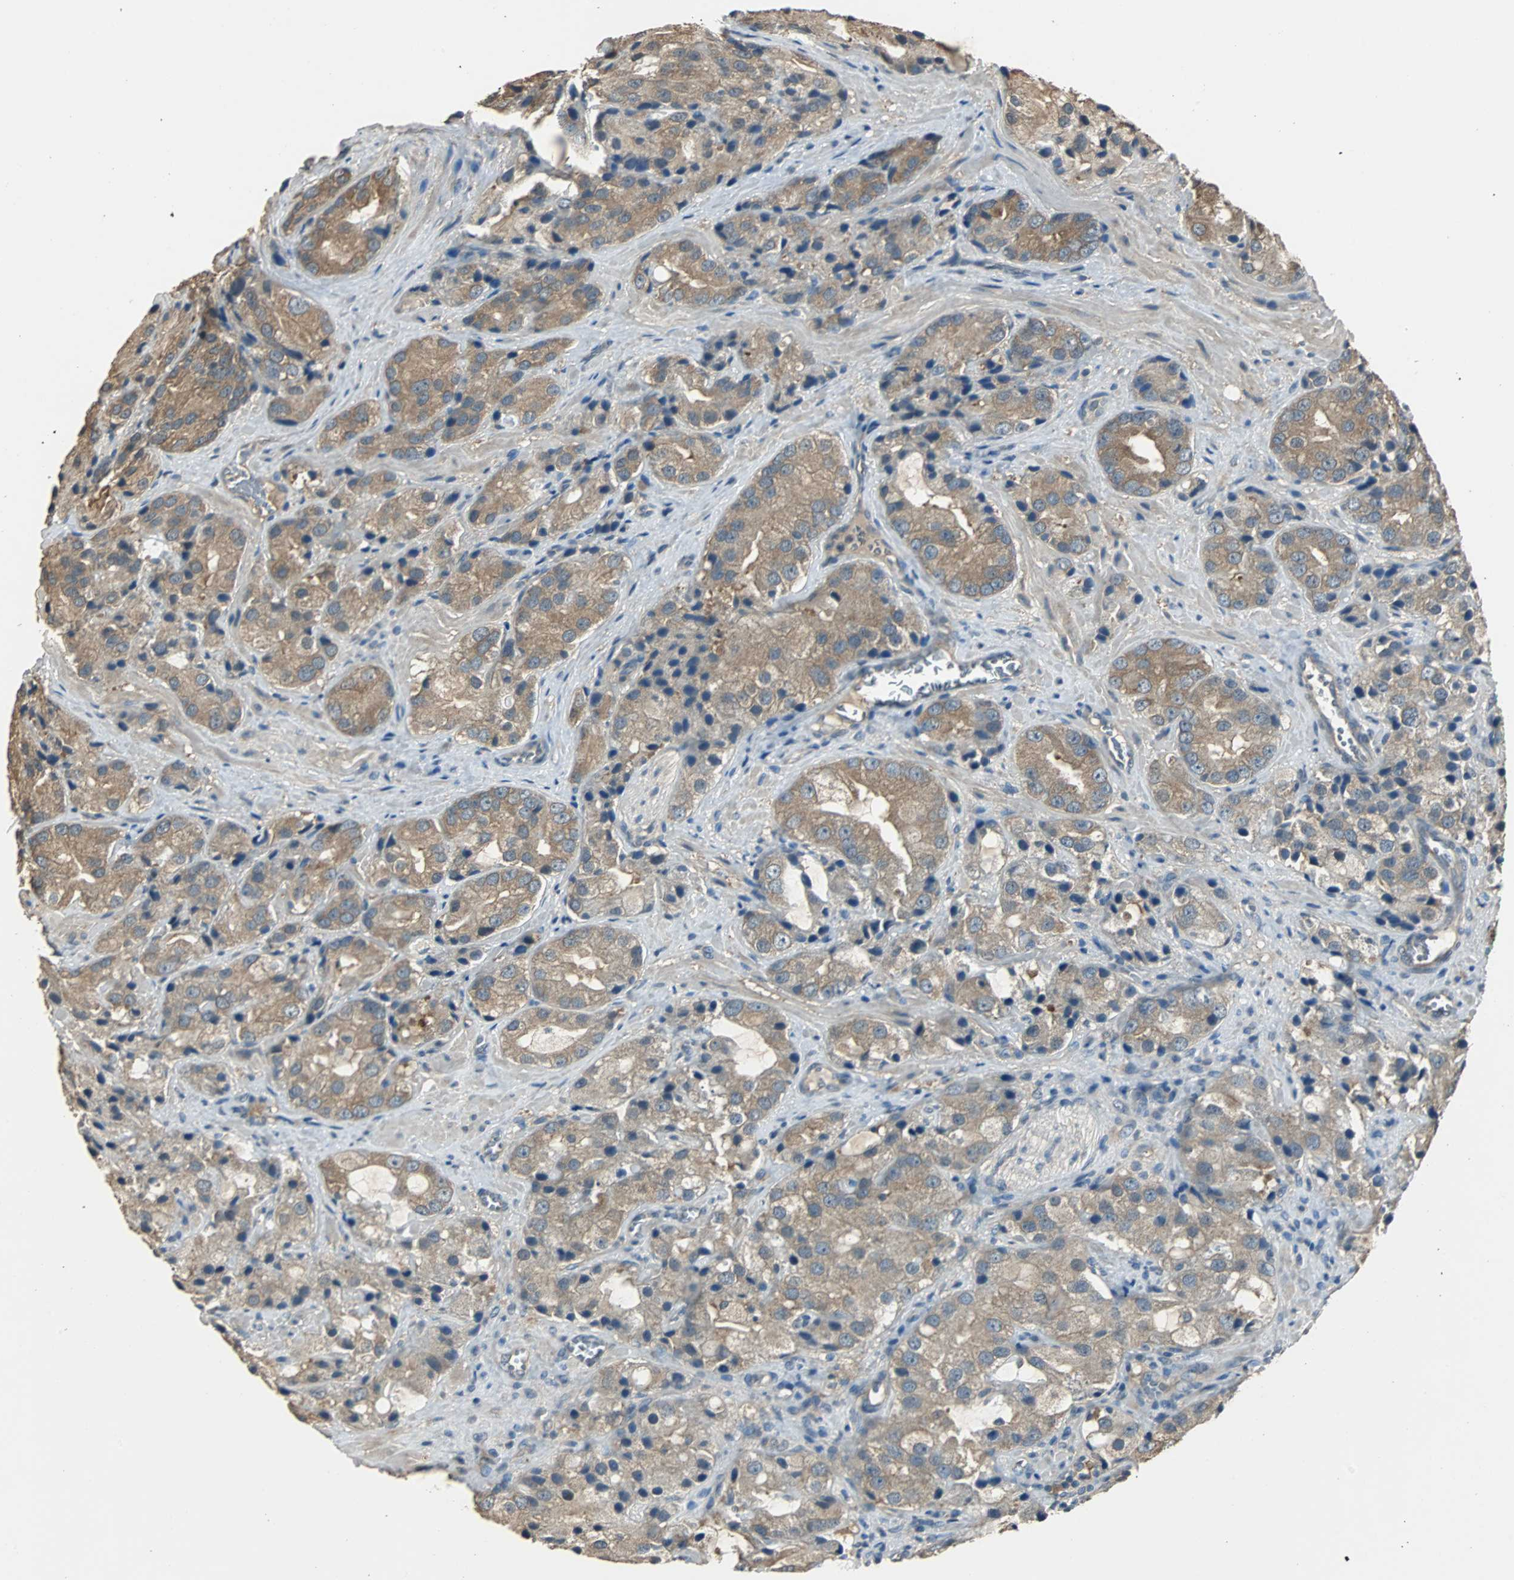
{"staining": {"intensity": "moderate", "quantity": ">75%", "location": "cytoplasmic/membranous"}, "tissue": "prostate cancer", "cell_type": "Tumor cells", "image_type": "cancer", "snomed": [{"axis": "morphology", "description": "Adenocarcinoma, High grade"}, {"axis": "topography", "description": "Prostate"}], "caption": "This is a micrograph of immunohistochemistry (IHC) staining of prostate cancer, which shows moderate positivity in the cytoplasmic/membranous of tumor cells.", "gene": "ABHD2", "patient": {"sex": "male", "age": 70}}